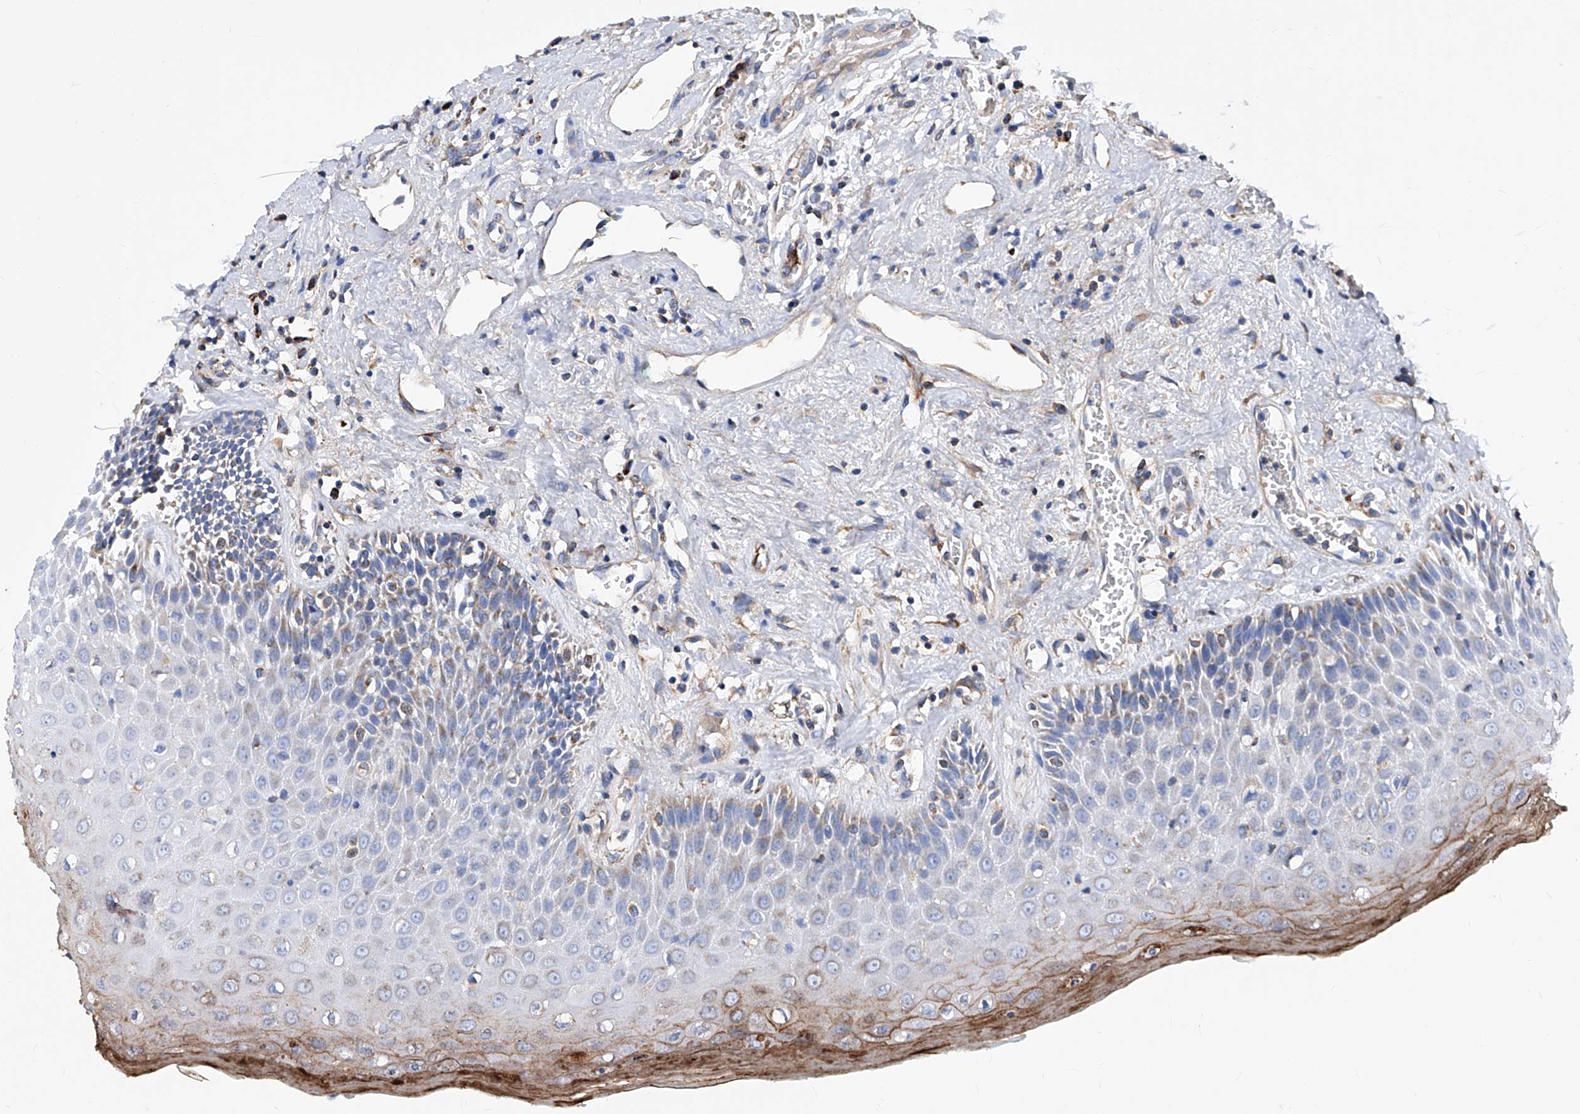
{"staining": {"intensity": "moderate", "quantity": "<25%", "location": "cytoplasmic/membranous"}, "tissue": "oral mucosa", "cell_type": "Squamous epithelial cells", "image_type": "normal", "snomed": [{"axis": "morphology", "description": "Normal tissue, NOS"}, {"axis": "topography", "description": "Oral tissue"}], "caption": "Immunohistochemistry (IHC) of benign oral mucosa displays low levels of moderate cytoplasmic/membranous staining in approximately <25% of squamous epithelial cells.", "gene": "HRNR", "patient": {"sex": "female", "age": 70}}